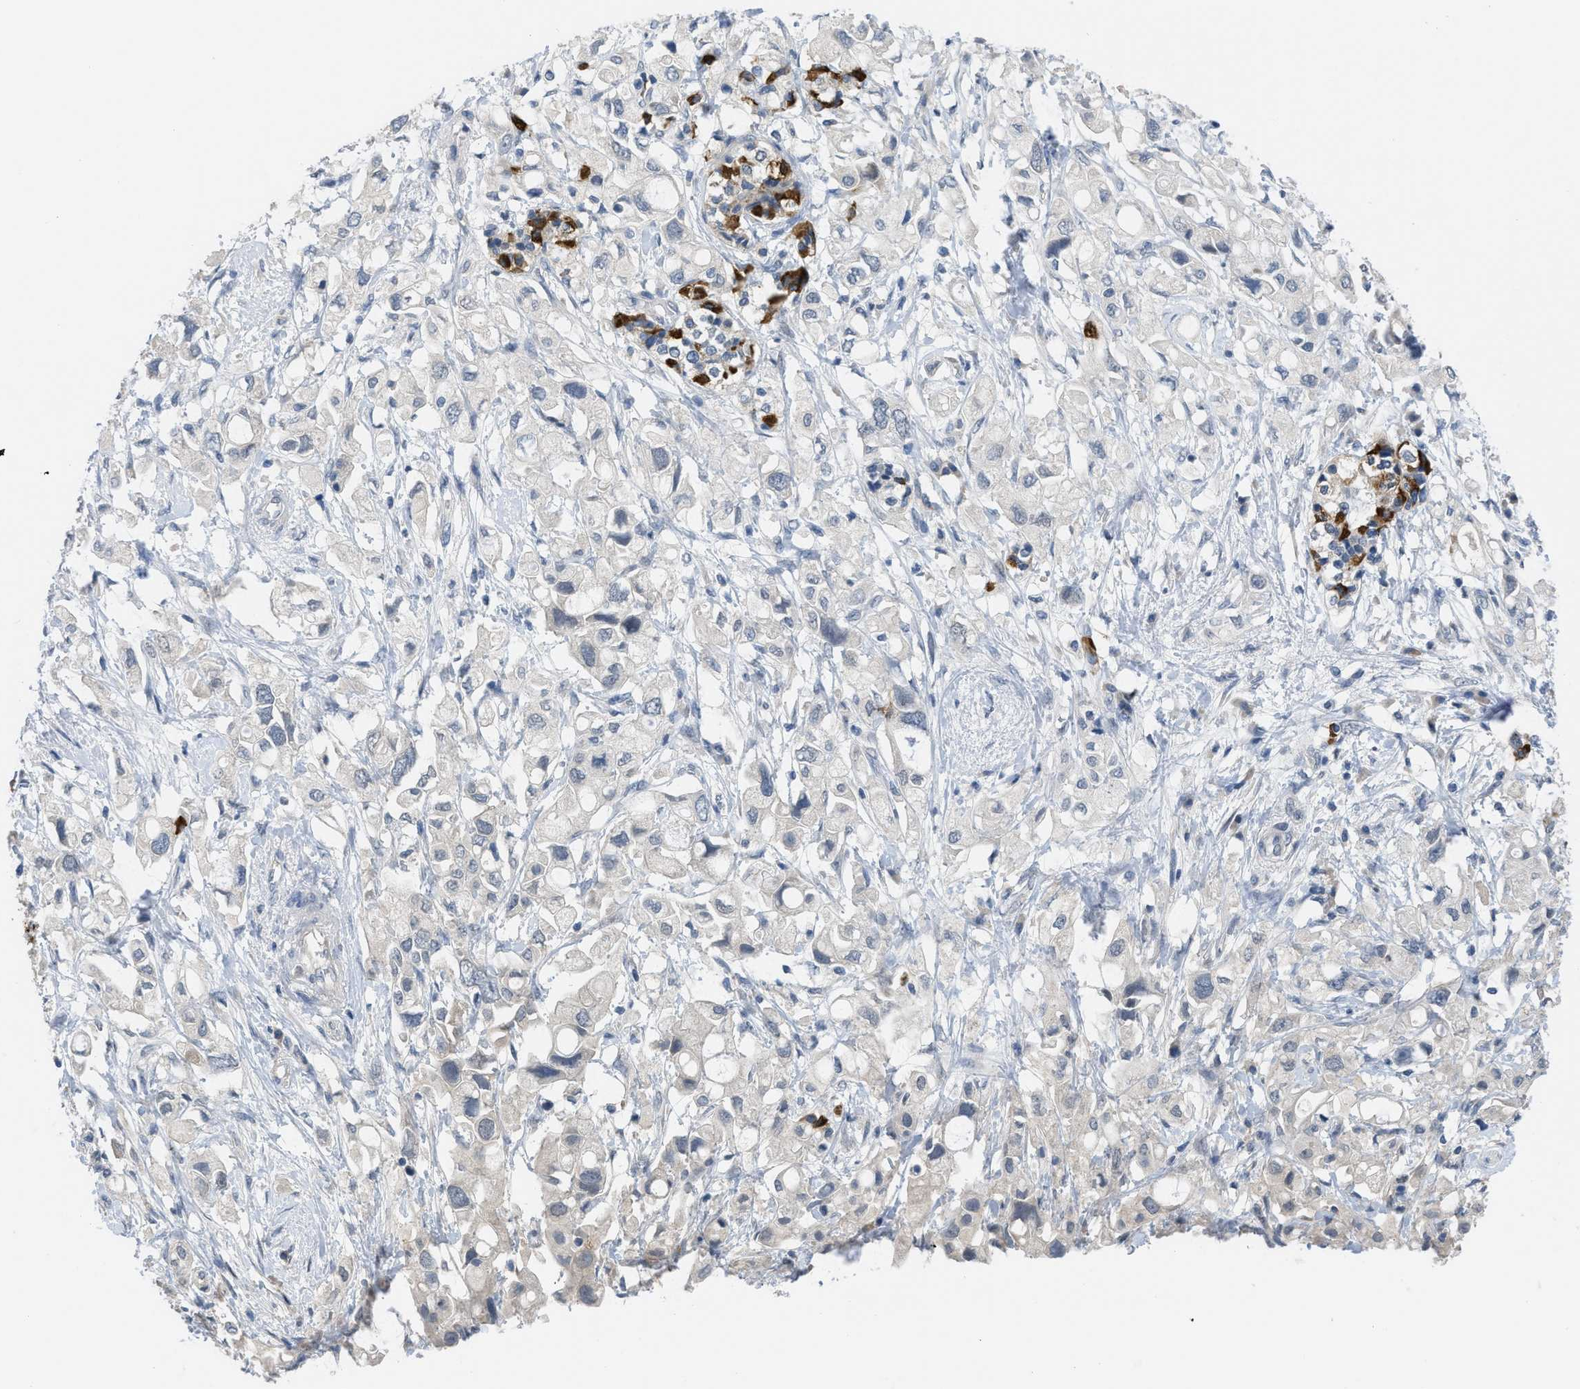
{"staining": {"intensity": "negative", "quantity": "none", "location": "none"}, "tissue": "pancreatic cancer", "cell_type": "Tumor cells", "image_type": "cancer", "snomed": [{"axis": "morphology", "description": "Adenocarcinoma, NOS"}, {"axis": "topography", "description": "Pancreas"}], "caption": "A high-resolution image shows immunohistochemistry staining of adenocarcinoma (pancreatic), which displays no significant staining in tumor cells. Brightfield microscopy of IHC stained with DAB (3,3'-diaminobenzidine) (brown) and hematoxylin (blue), captured at high magnification.", "gene": "TNFAIP1", "patient": {"sex": "female", "age": 56}}